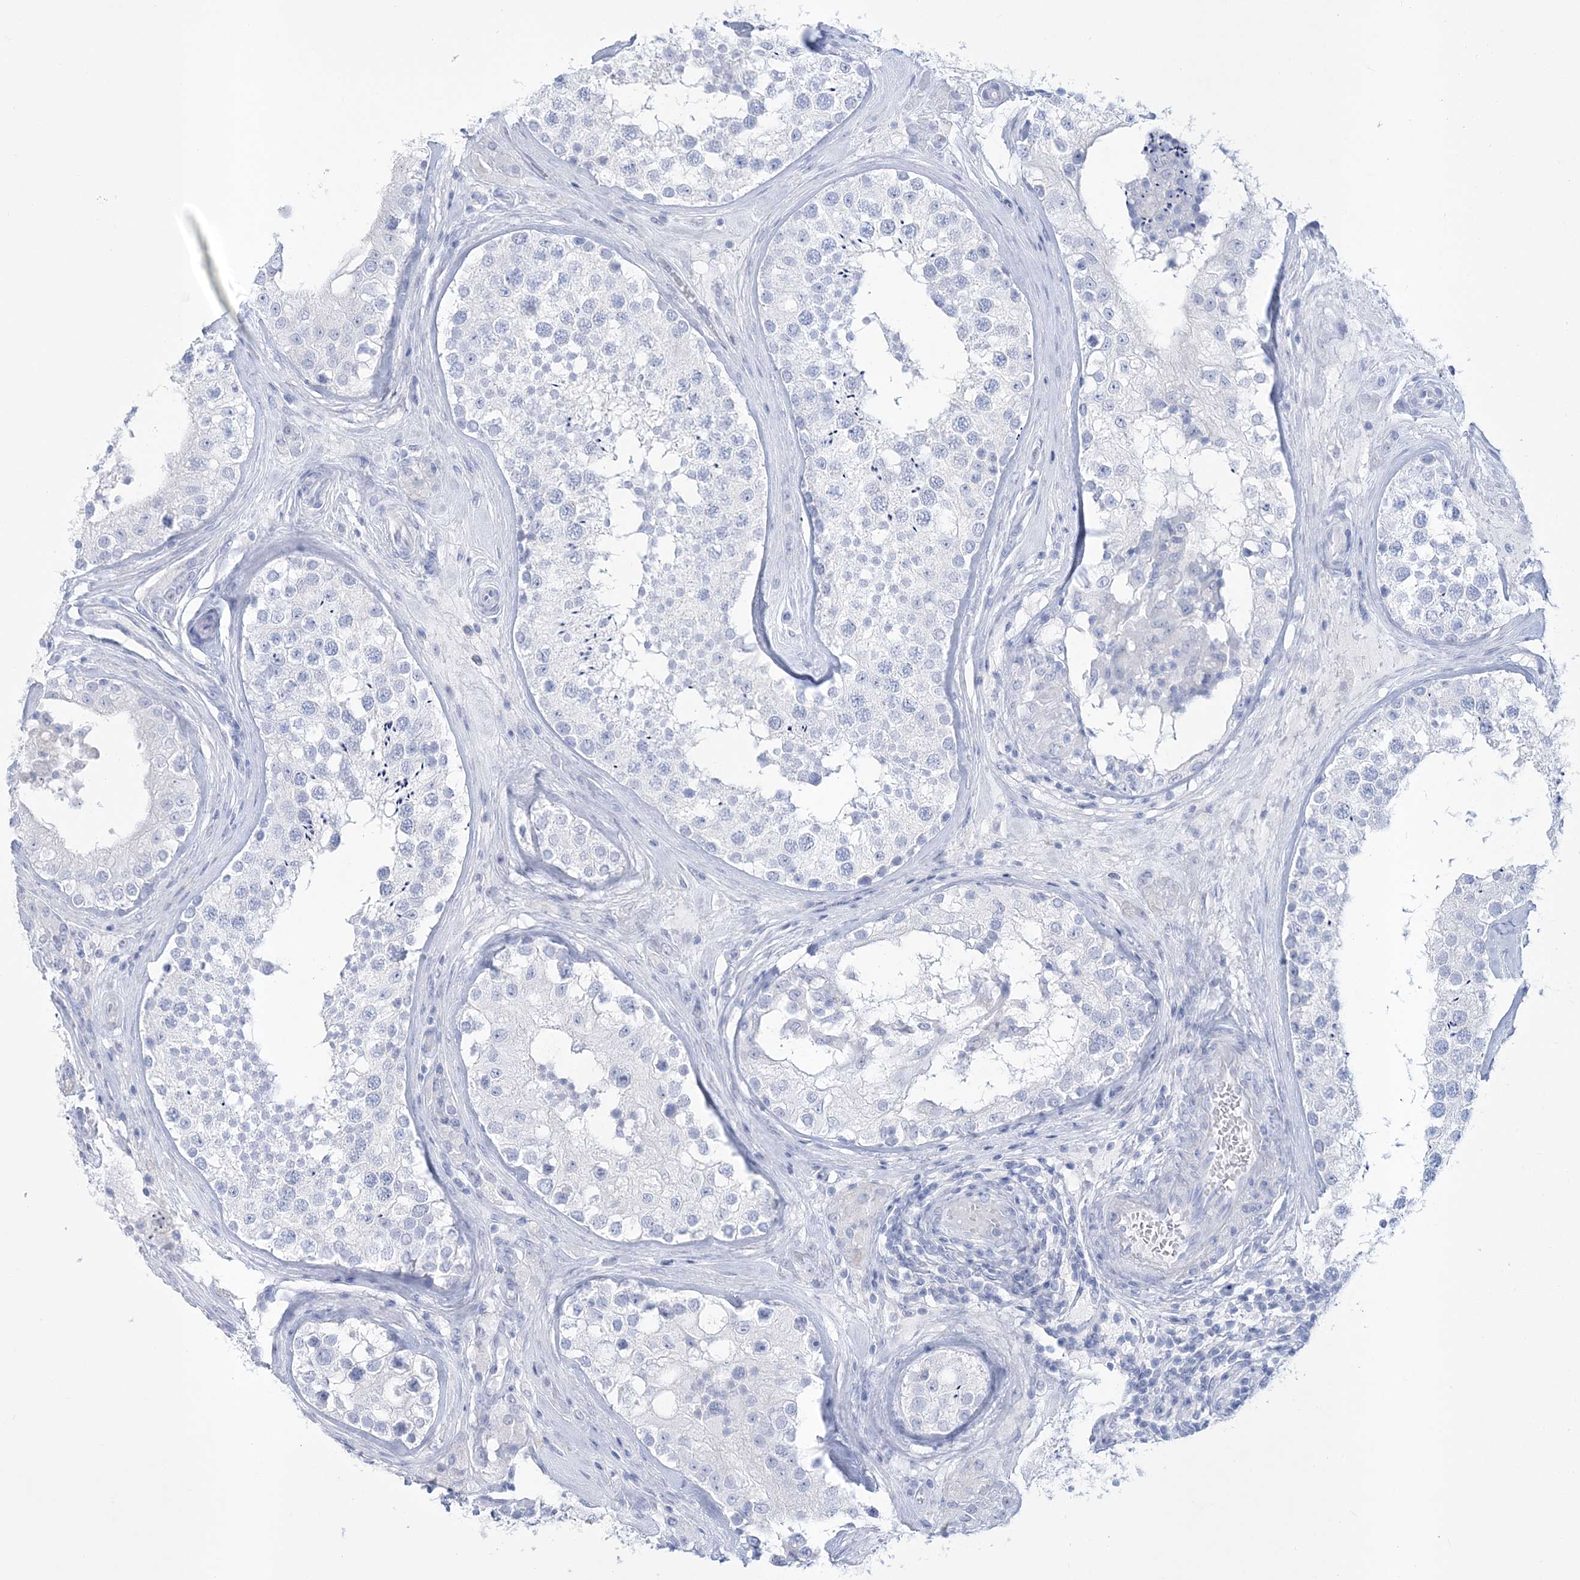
{"staining": {"intensity": "negative", "quantity": "none", "location": "none"}, "tissue": "testis", "cell_type": "Cells in seminiferous ducts", "image_type": "normal", "snomed": [{"axis": "morphology", "description": "Normal tissue, NOS"}, {"axis": "topography", "description": "Testis"}], "caption": "IHC micrograph of normal human testis stained for a protein (brown), which exhibits no expression in cells in seminiferous ducts.", "gene": "RBP2", "patient": {"sex": "male", "age": 46}}